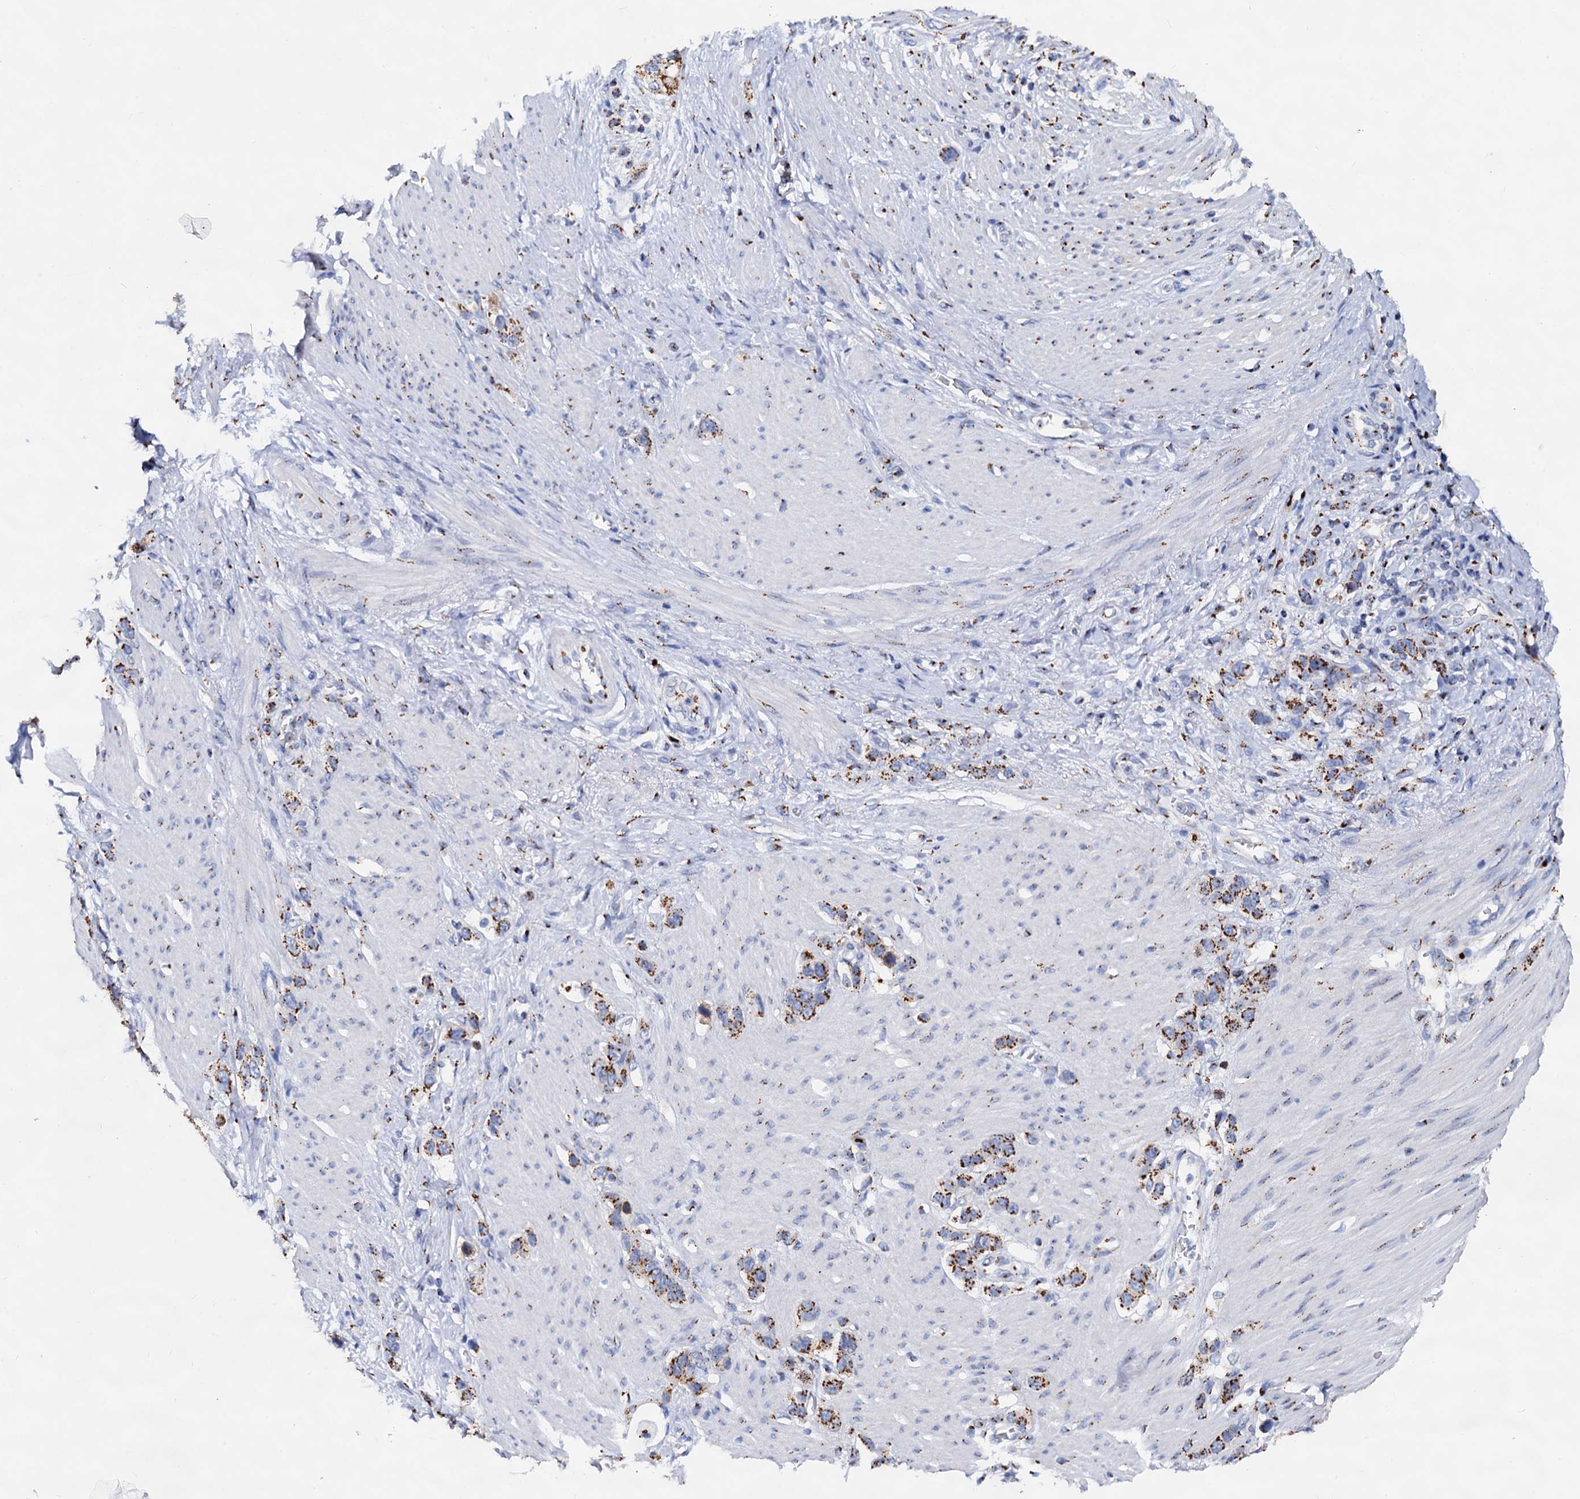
{"staining": {"intensity": "strong", "quantity": ">75%", "location": "cytoplasmic/membranous"}, "tissue": "stomach cancer", "cell_type": "Tumor cells", "image_type": "cancer", "snomed": [{"axis": "morphology", "description": "Adenocarcinoma, NOS"}, {"axis": "morphology", "description": "Adenocarcinoma, High grade"}, {"axis": "topography", "description": "Stomach, upper"}, {"axis": "topography", "description": "Stomach, lower"}], "caption": "Protein expression by IHC demonstrates strong cytoplasmic/membranous positivity in approximately >75% of tumor cells in stomach cancer.", "gene": "TM9SF3", "patient": {"sex": "female", "age": 65}}